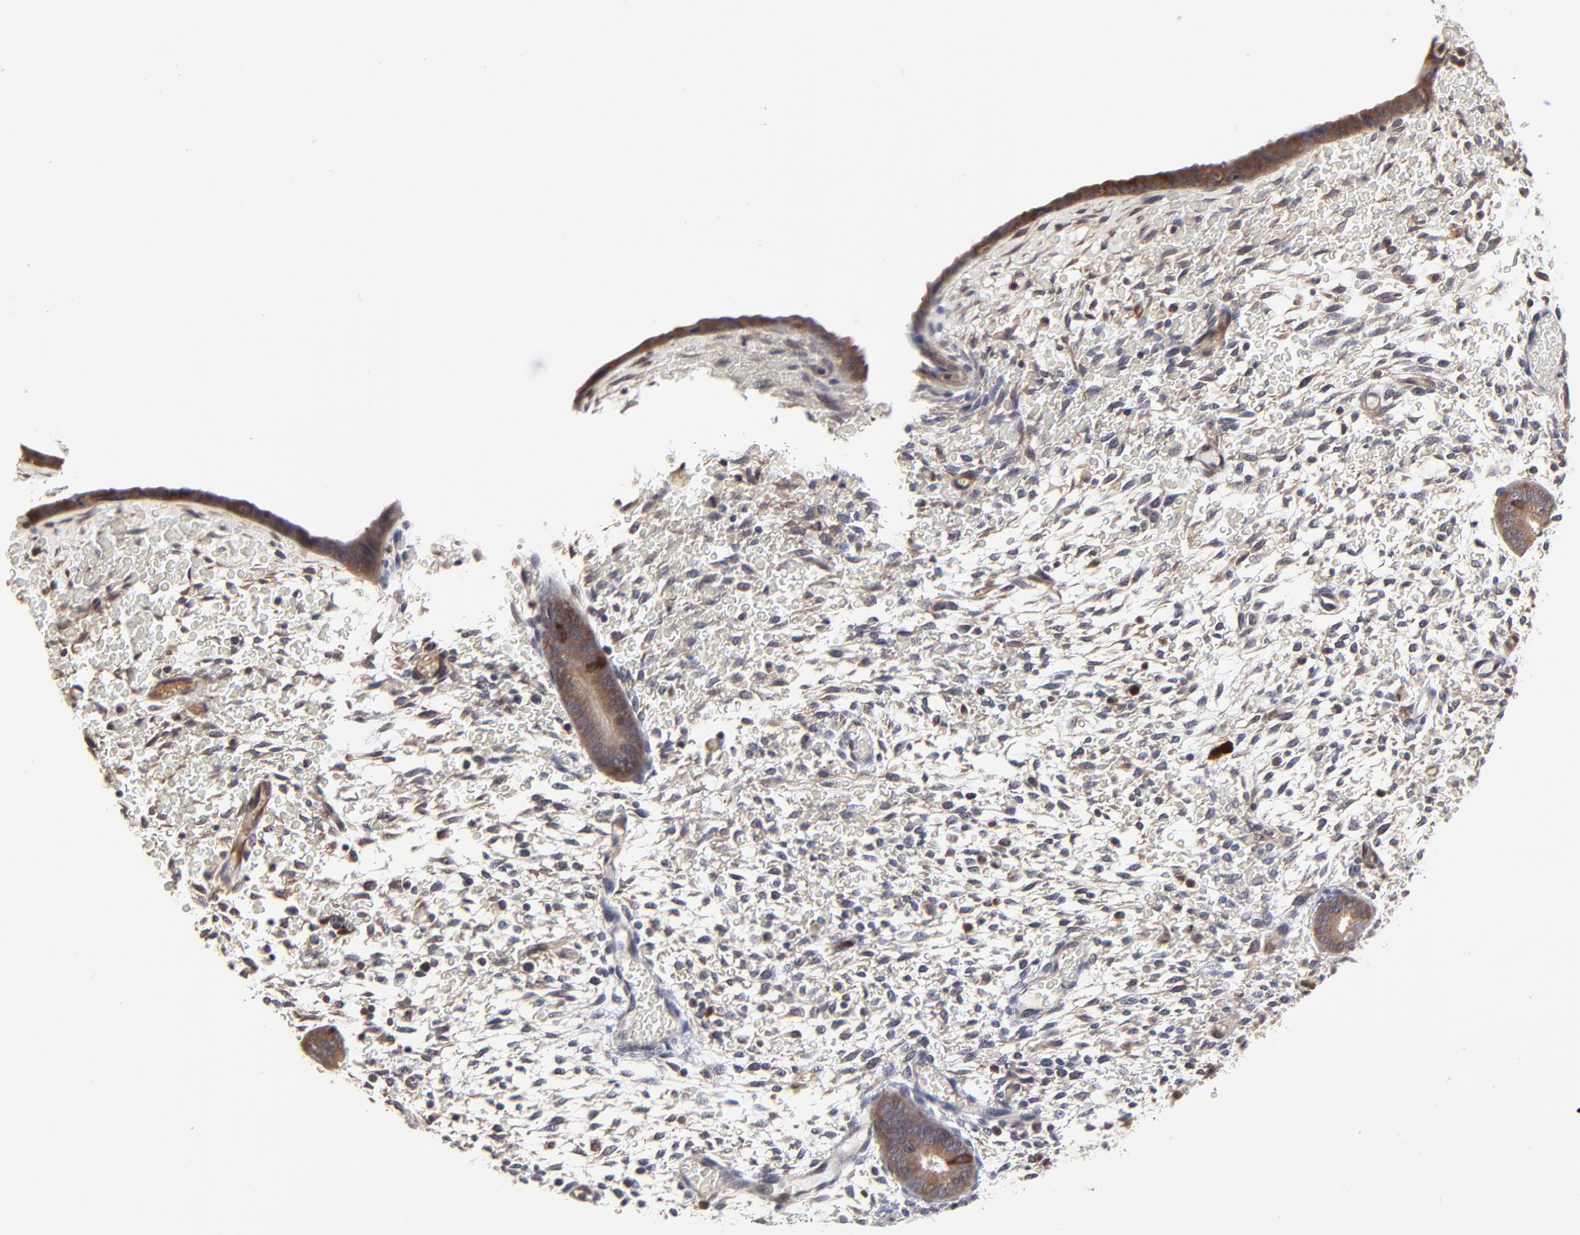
{"staining": {"intensity": "negative", "quantity": "none", "location": "none"}, "tissue": "endometrium", "cell_type": "Cells in endometrial stroma", "image_type": "normal", "snomed": [{"axis": "morphology", "description": "Normal tissue, NOS"}, {"axis": "topography", "description": "Endometrium"}], "caption": "The immunohistochemistry (IHC) micrograph has no significant expression in cells in endometrial stroma of endometrium. Brightfield microscopy of immunohistochemistry stained with DAB (brown) and hematoxylin (blue), captured at high magnification.", "gene": "CASP3", "patient": {"sex": "female", "age": 42}}